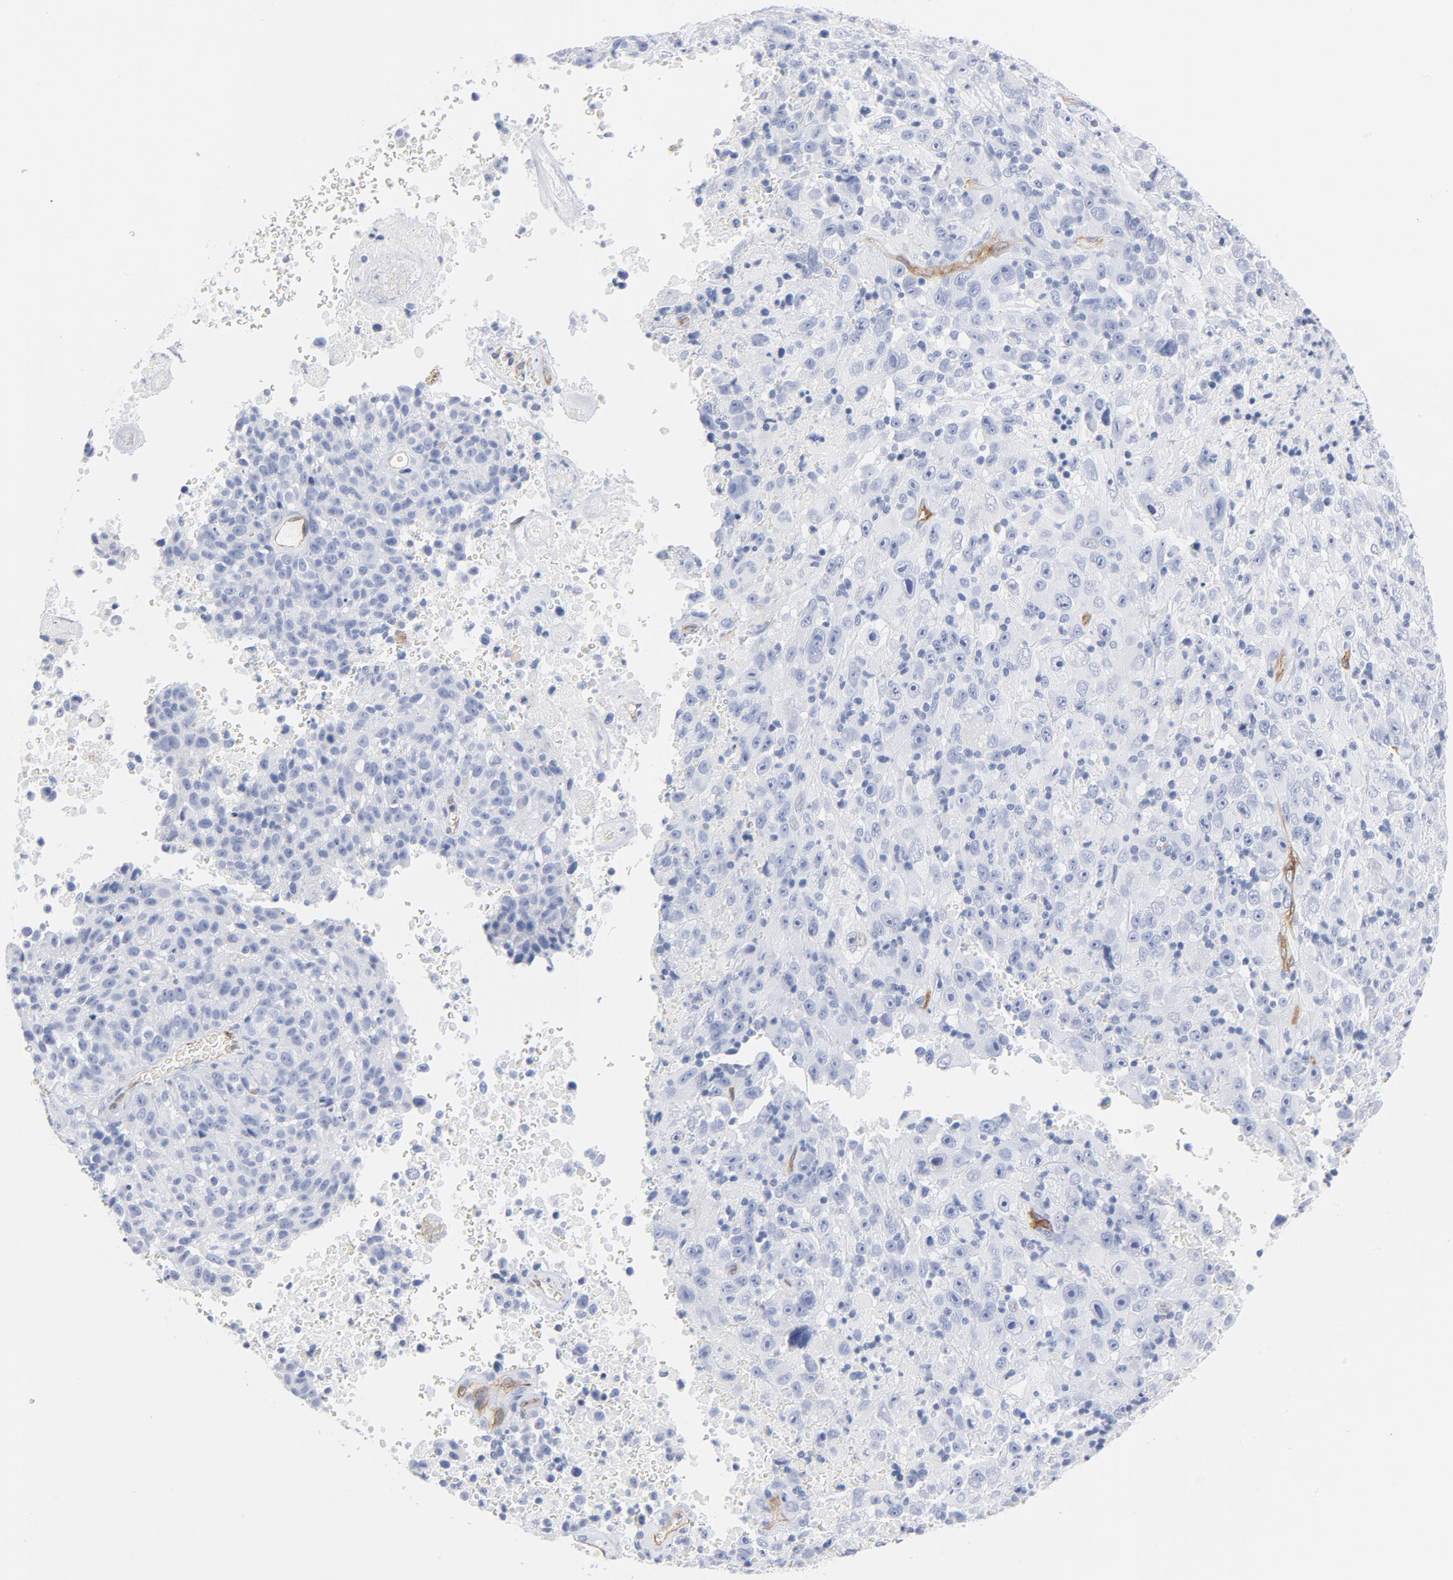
{"staining": {"intensity": "negative", "quantity": "none", "location": "none"}, "tissue": "melanoma", "cell_type": "Tumor cells", "image_type": "cancer", "snomed": [{"axis": "morphology", "description": "Malignant melanoma, Metastatic site"}, {"axis": "topography", "description": "Cerebral cortex"}], "caption": "Immunohistochemistry photomicrograph of human melanoma stained for a protein (brown), which shows no positivity in tumor cells.", "gene": "SHANK3", "patient": {"sex": "female", "age": 52}}